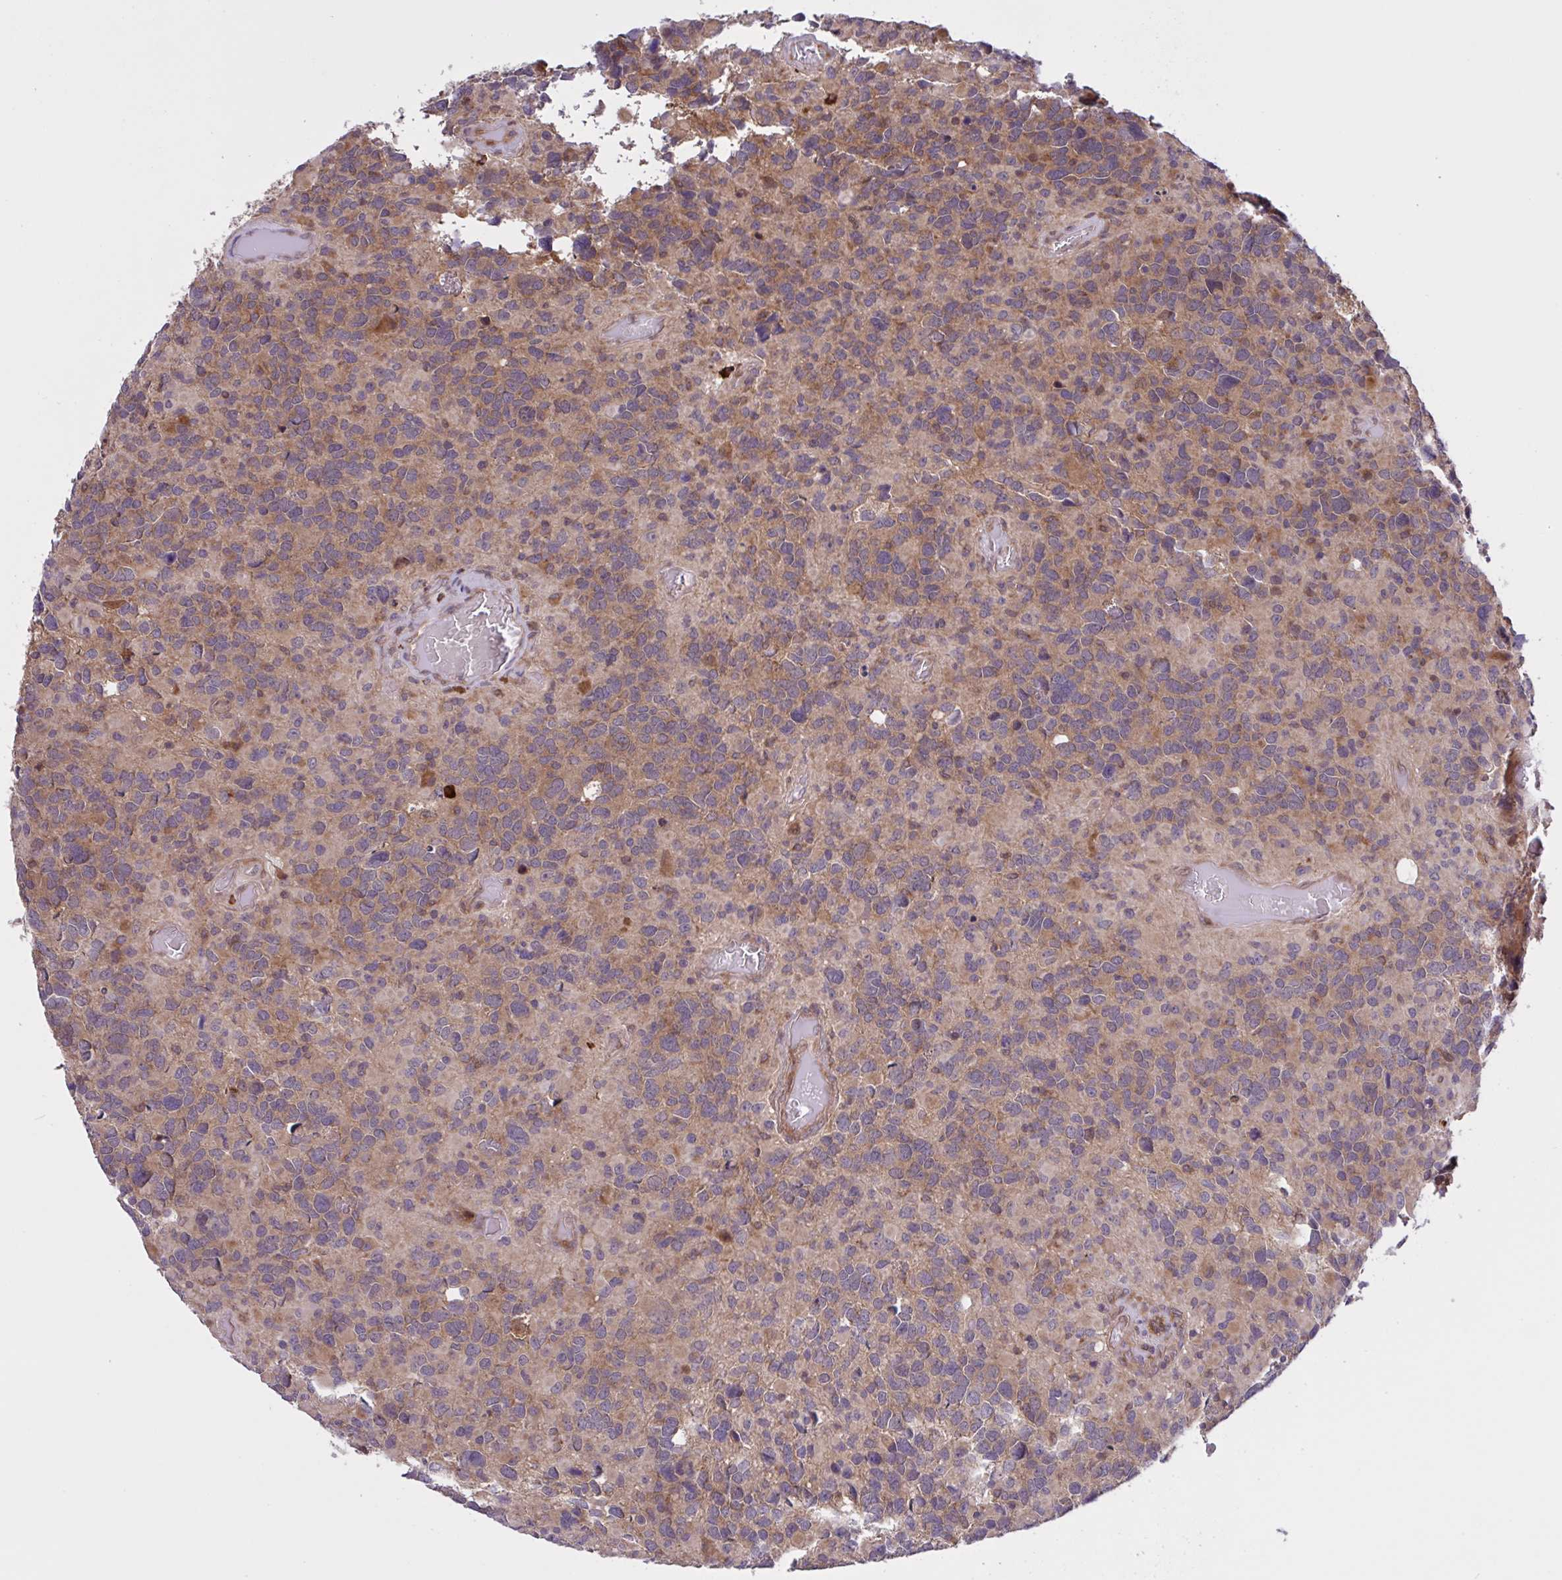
{"staining": {"intensity": "weak", "quantity": "25%-75%", "location": "cytoplasmic/membranous"}, "tissue": "glioma", "cell_type": "Tumor cells", "image_type": "cancer", "snomed": [{"axis": "morphology", "description": "Glioma, malignant, High grade"}, {"axis": "topography", "description": "Brain"}], "caption": "The micrograph reveals staining of glioma, revealing weak cytoplasmic/membranous protein staining (brown color) within tumor cells.", "gene": "INTS10", "patient": {"sex": "female", "age": 40}}